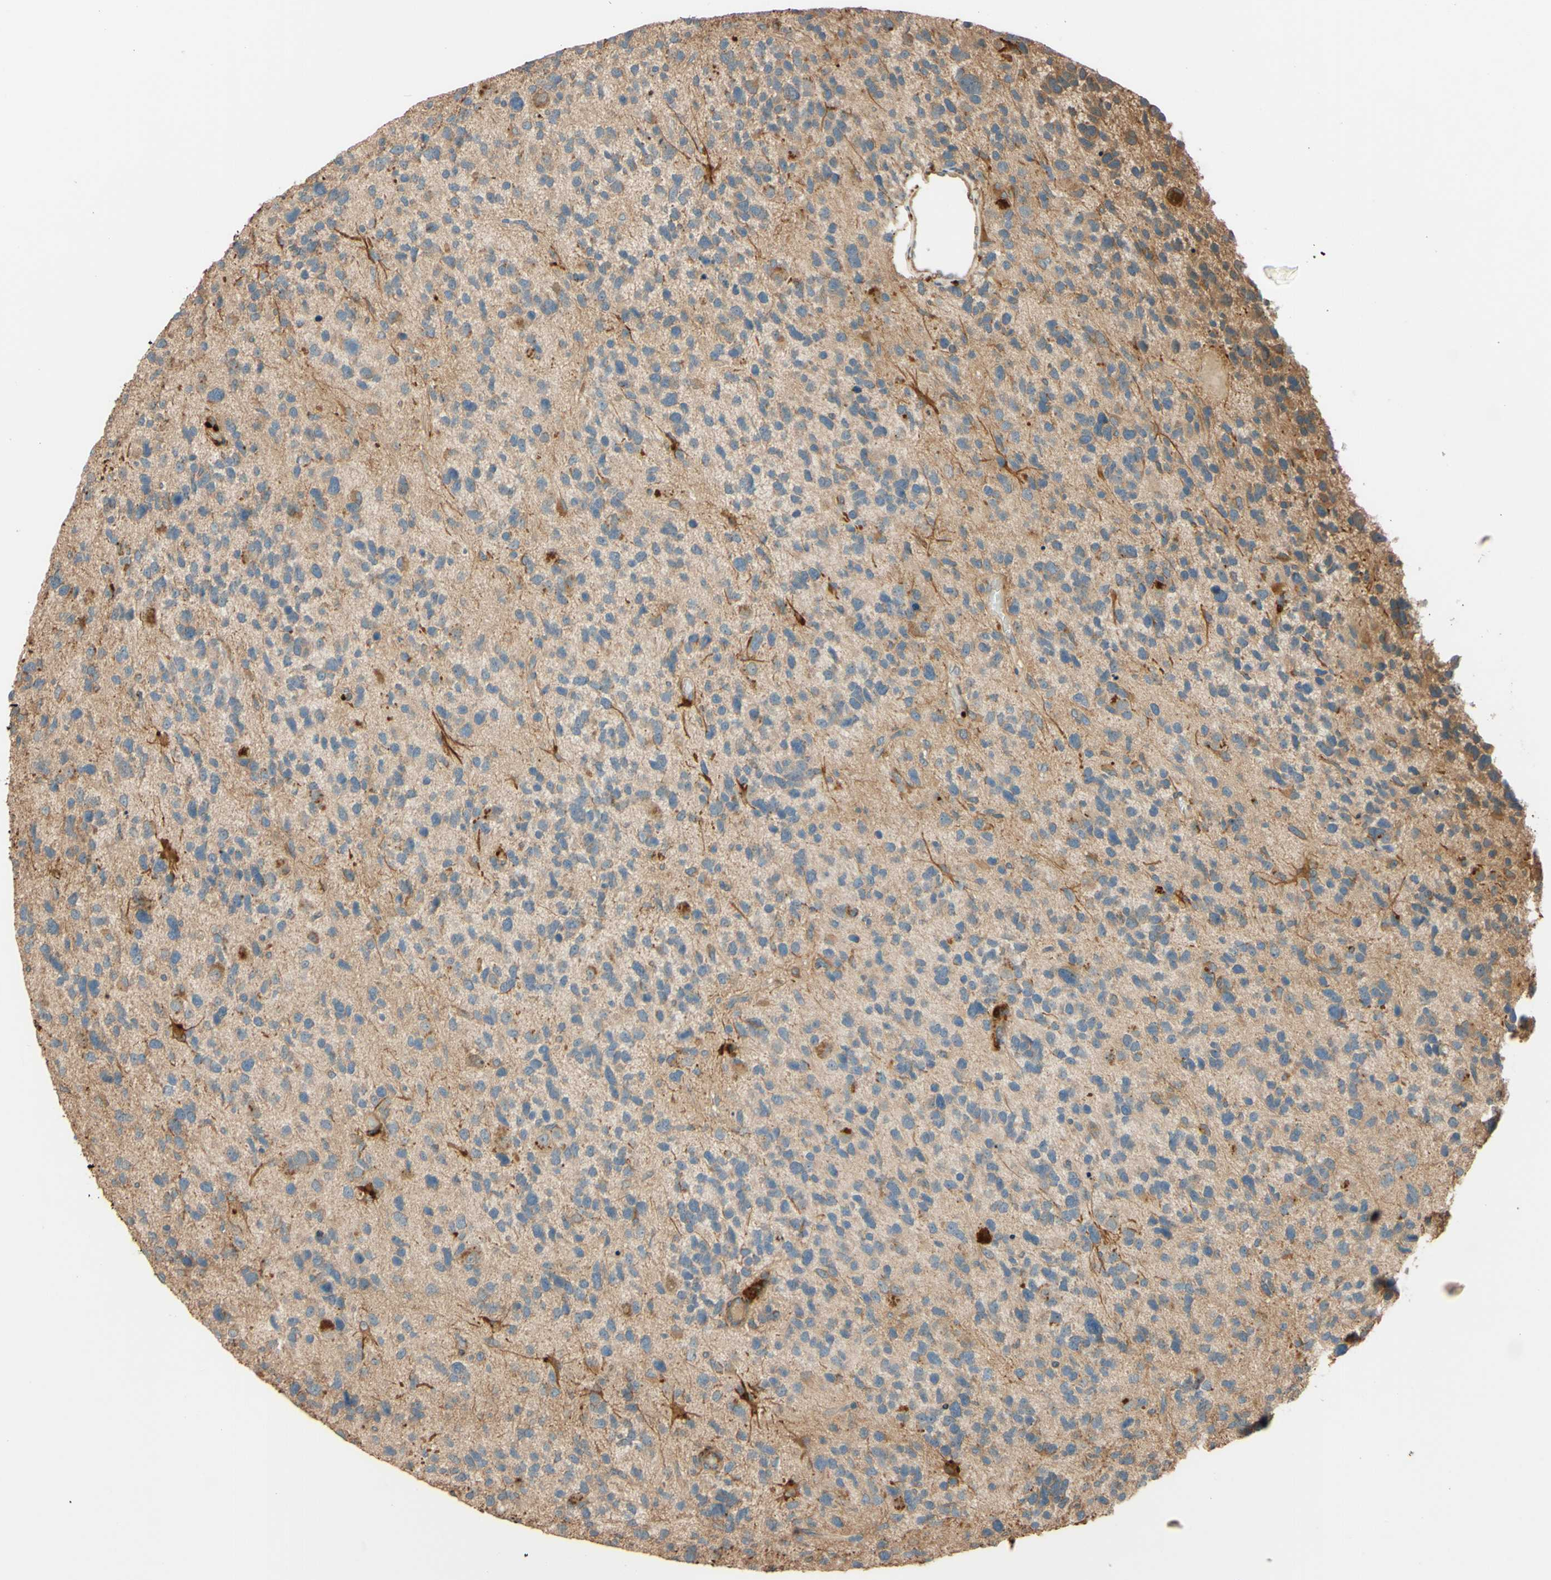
{"staining": {"intensity": "weak", "quantity": "<25%", "location": "cytoplasmic/membranous"}, "tissue": "glioma", "cell_type": "Tumor cells", "image_type": "cancer", "snomed": [{"axis": "morphology", "description": "Glioma, malignant, High grade"}, {"axis": "topography", "description": "Brain"}], "caption": "IHC photomicrograph of neoplastic tissue: glioma stained with DAB (3,3'-diaminobenzidine) reveals no significant protein staining in tumor cells.", "gene": "RNF19A", "patient": {"sex": "female", "age": 58}}